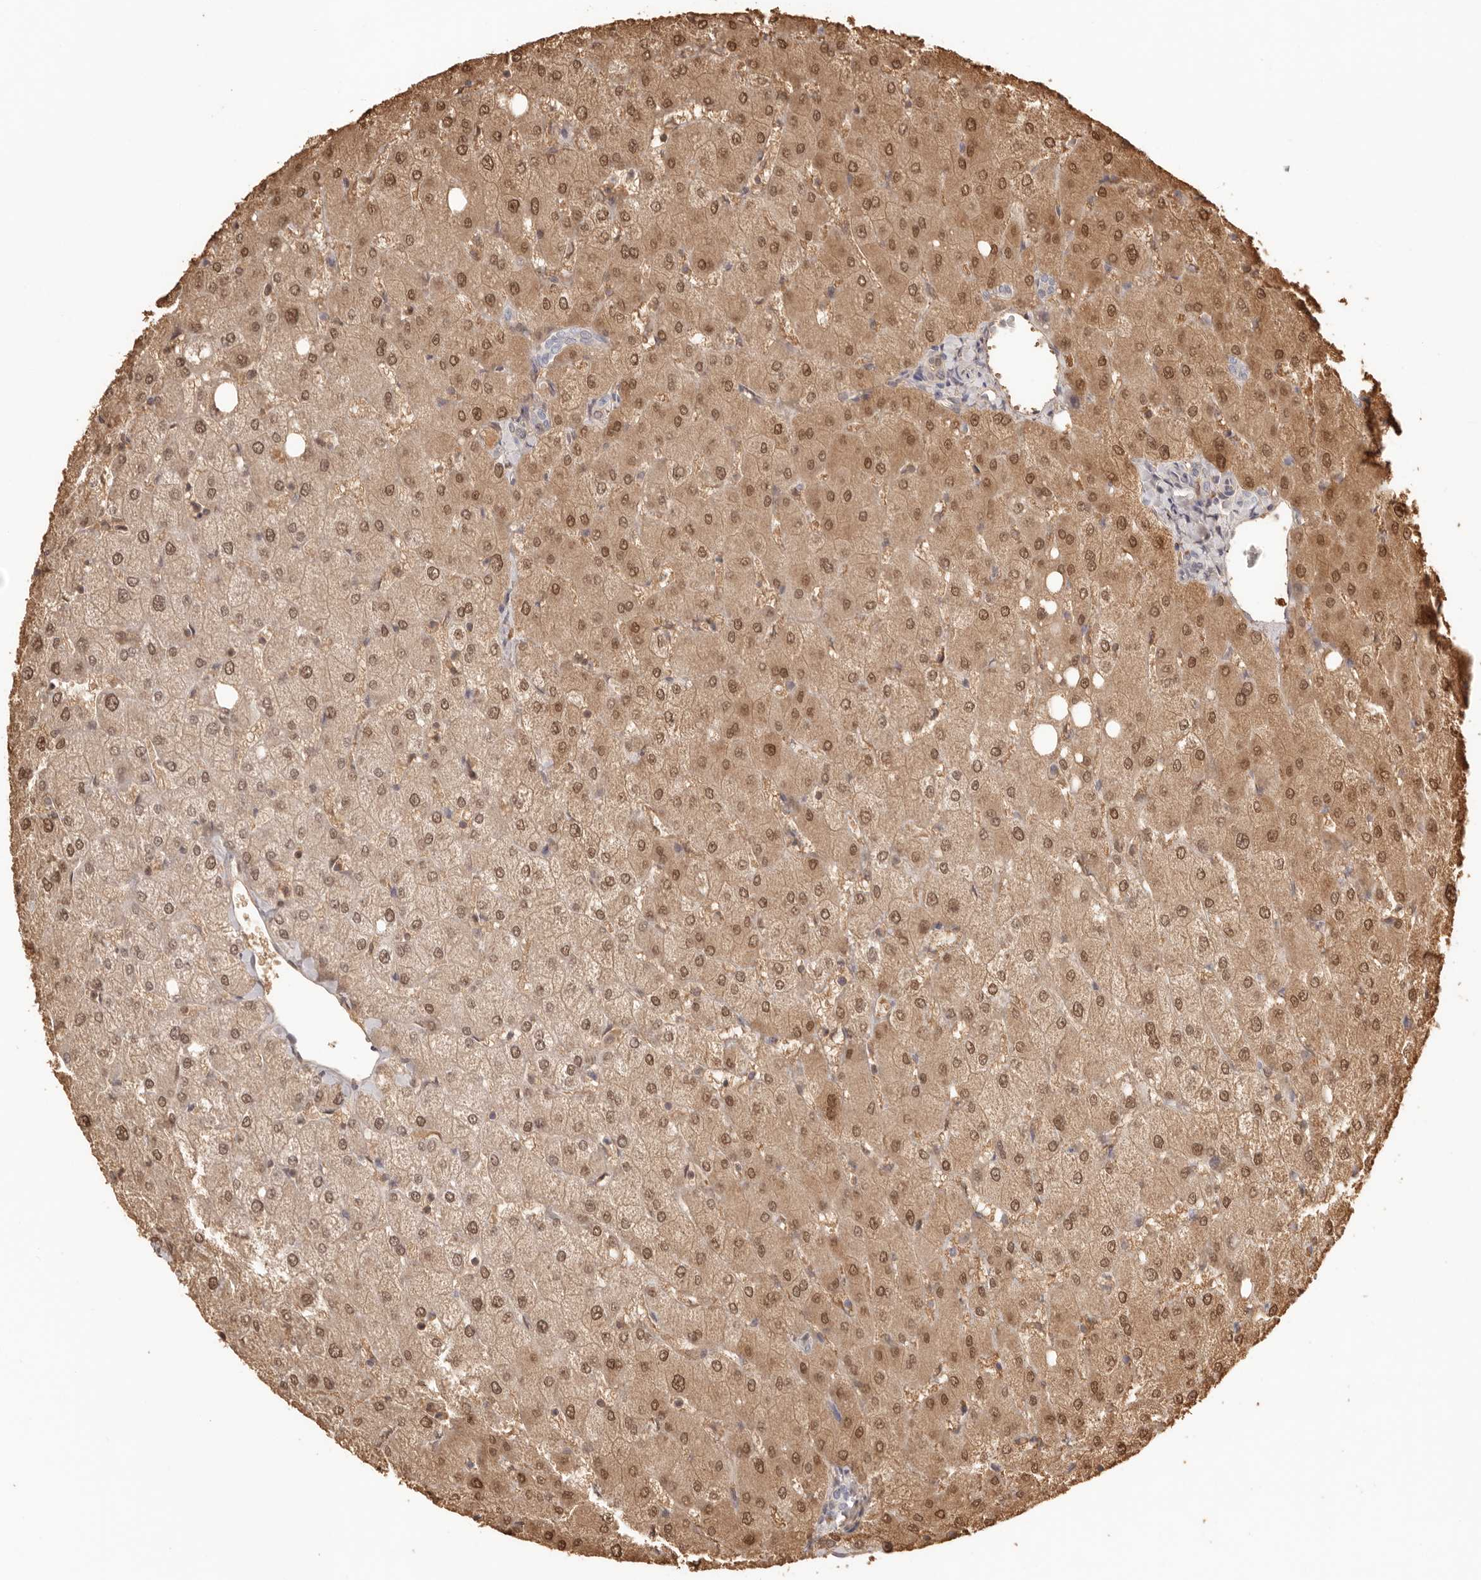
{"staining": {"intensity": "weak", "quantity": "<25%", "location": "cytoplasmic/membranous"}, "tissue": "liver", "cell_type": "Cholangiocytes", "image_type": "normal", "snomed": [{"axis": "morphology", "description": "Normal tissue, NOS"}, {"axis": "topography", "description": "Liver"}], "caption": "This is an immunohistochemistry (IHC) photomicrograph of unremarkable human liver. There is no expression in cholangiocytes.", "gene": "FABP1", "patient": {"sex": "female", "age": 54}}